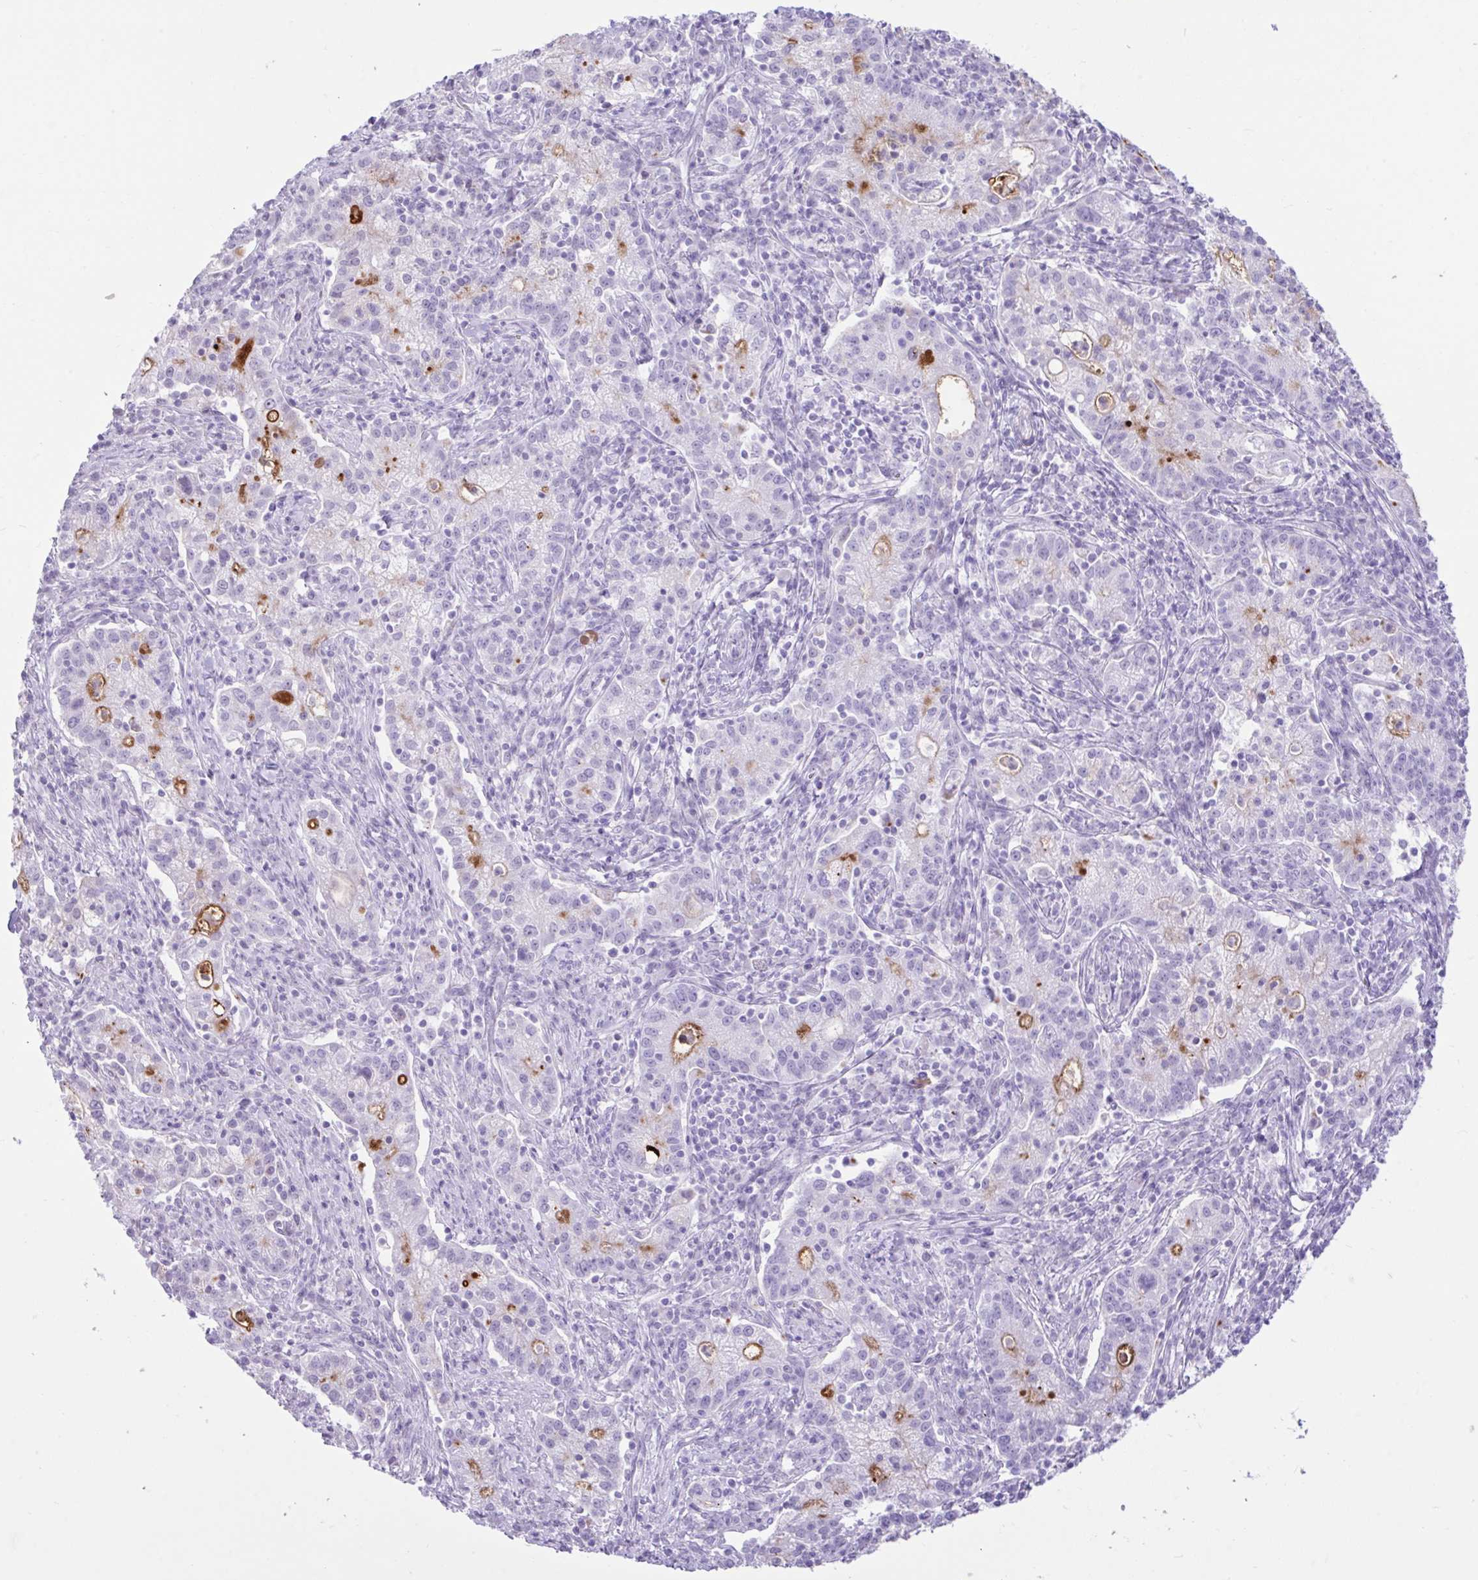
{"staining": {"intensity": "moderate", "quantity": "<25%", "location": "cytoplasmic/membranous"}, "tissue": "cervical cancer", "cell_type": "Tumor cells", "image_type": "cancer", "snomed": [{"axis": "morphology", "description": "Normal tissue, NOS"}, {"axis": "morphology", "description": "Adenocarcinoma, NOS"}, {"axis": "topography", "description": "Cervix"}], "caption": "Cervical cancer was stained to show a protein in brown. There is low levels of moderate cytoplasmic/membranous staining in about <25% of tumor cells.", "gene": "REEP1", "patient": {"sex": "female", "age": 44}}